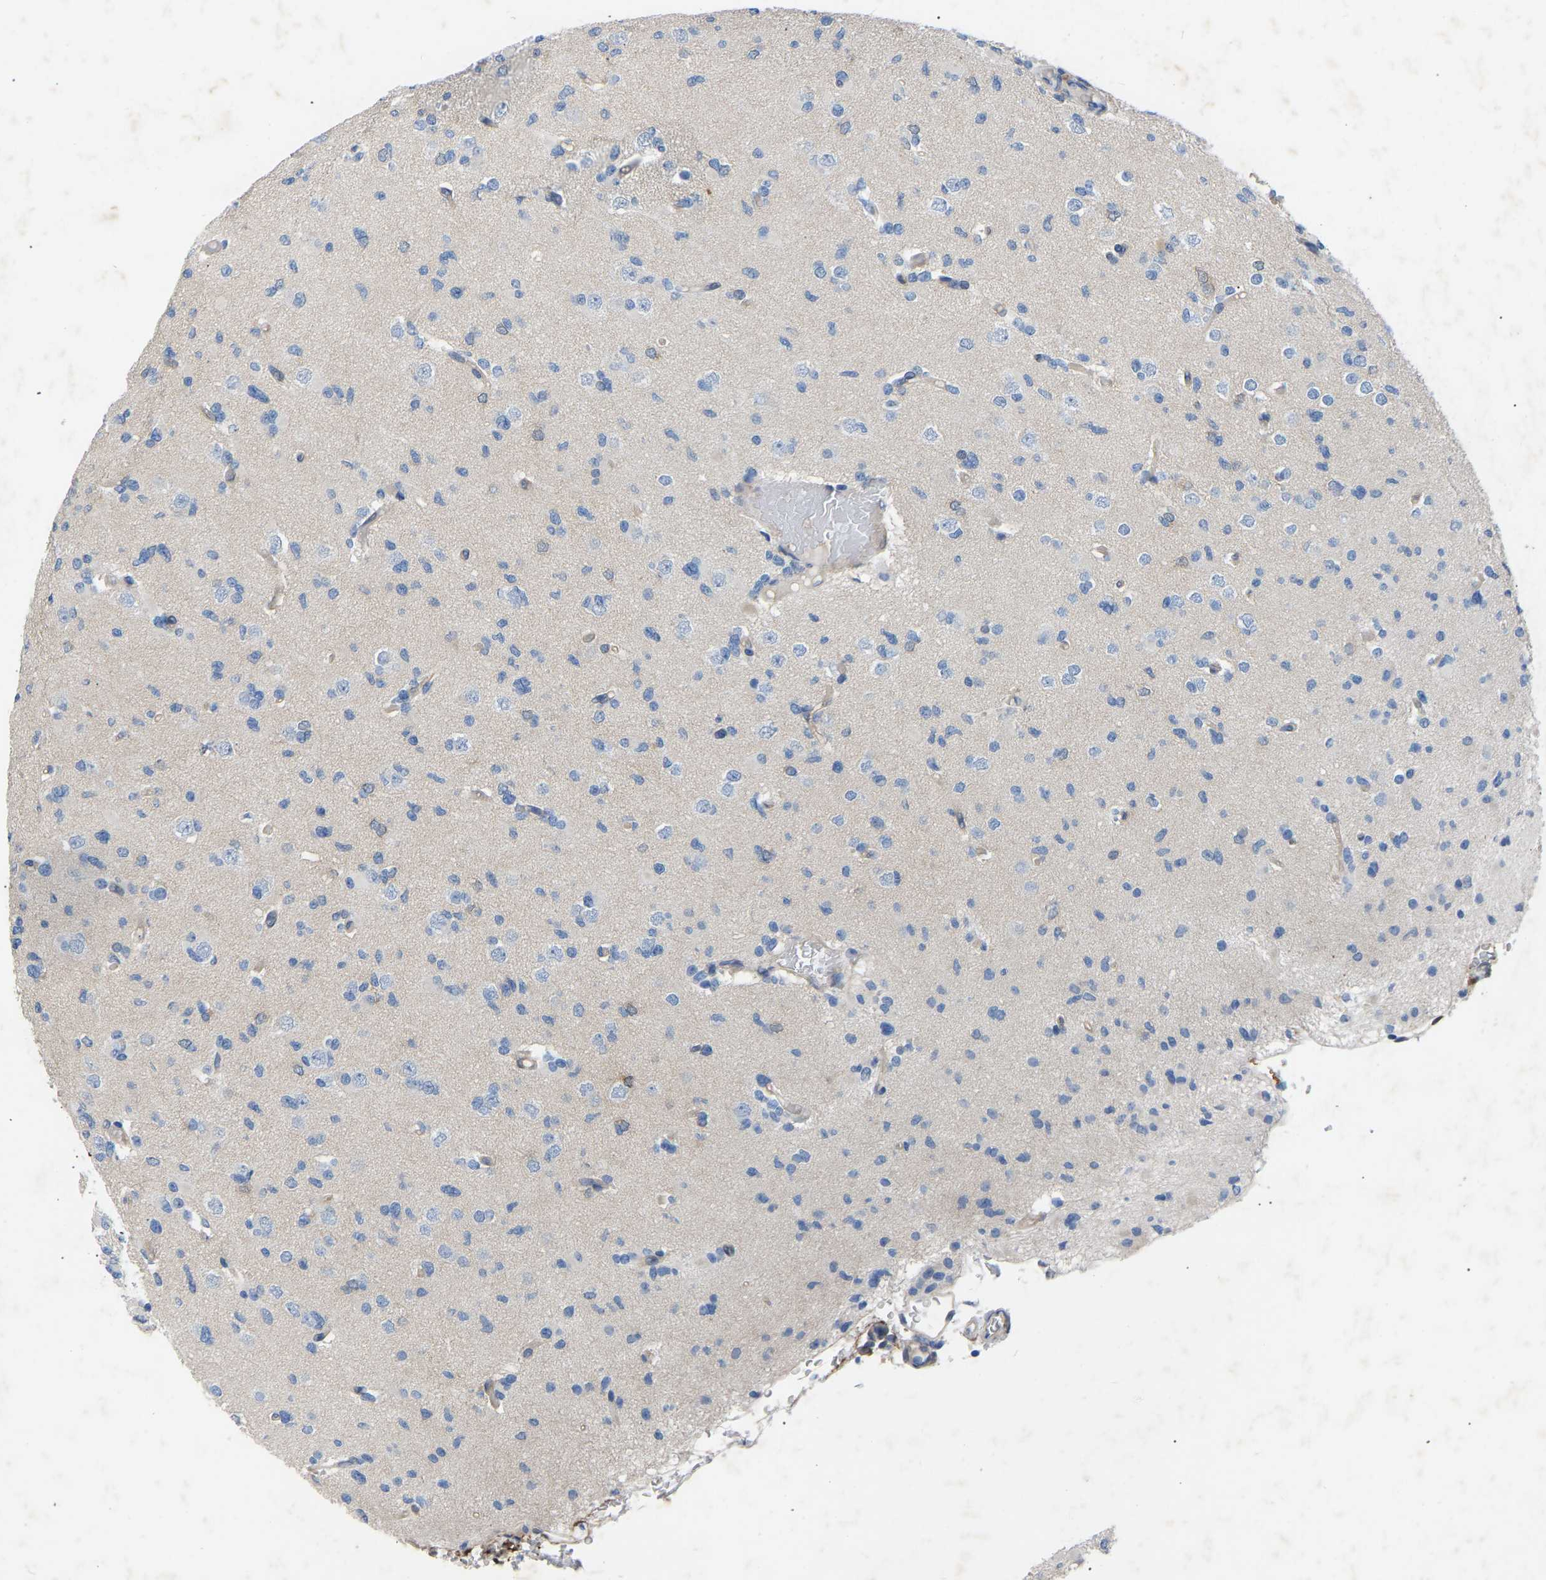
{"staining": {"intensity": "negative", "quantity": "none", "location": "none"}, "tissue": "glioma", "cell_type": "Tumor cells", "image_type": "cancer", "snomed": [{"axis": "morphology", "description": "Glioma, malignant, Low grade"}, {"axis": "topography", "description": "Brain"}], "caption": "An immunohistochemistry (IHC) micrograph of malignant glioma (low-grade) is shown. There is no staining in tumor cells of malignant glioma (low-grade). (DAB (3,3'-diaminobenzidine) immunohistochemistry visualized using brightfield microscopy, high magnification).", "gene": "RBP1", "patient": {"sex": "female", "age": 22}}